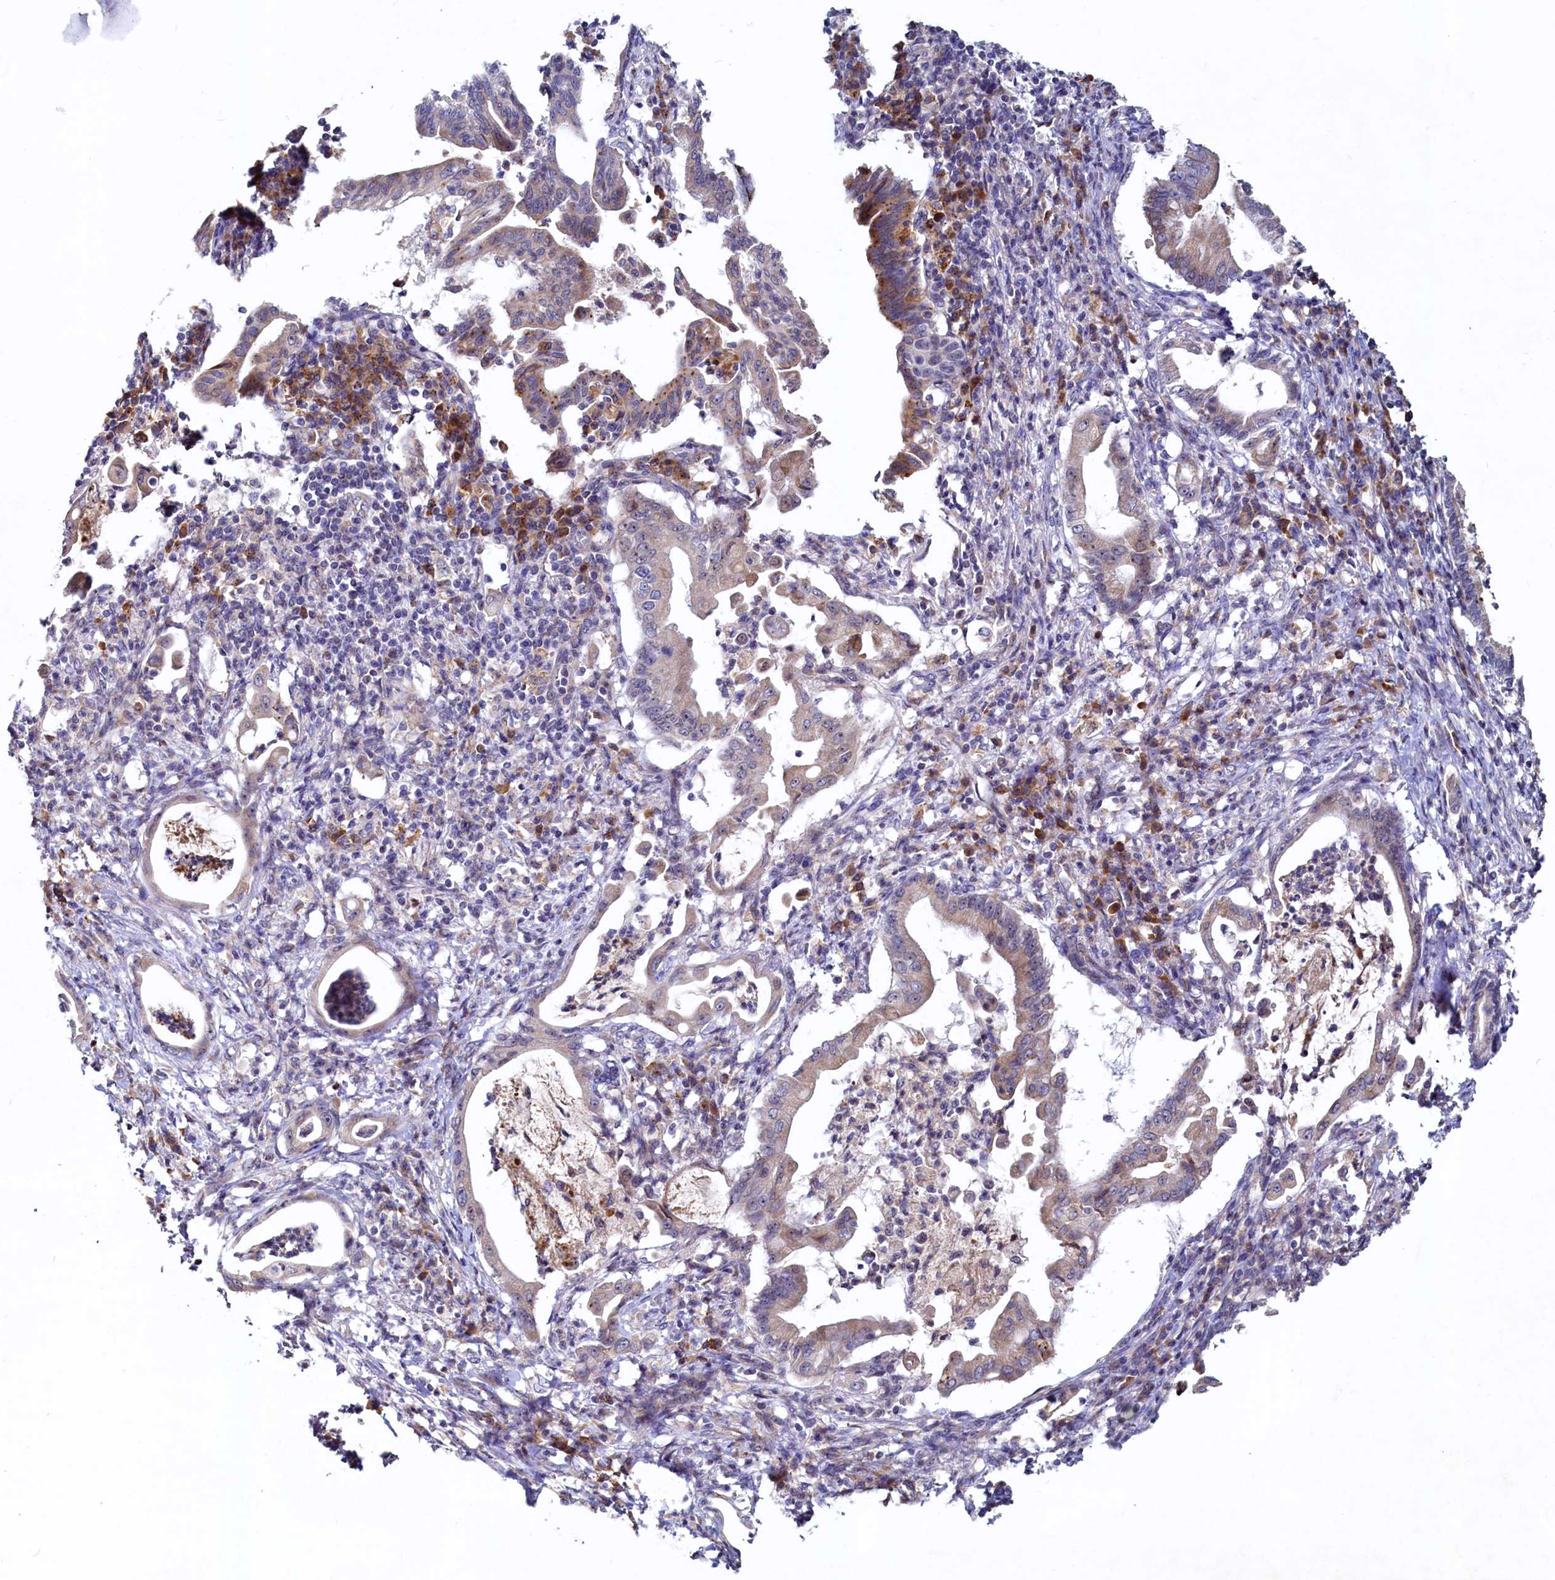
{"staining": {"intensity": "moderate", "quantity": "<25%", "location": "cytoplasmic/membranous"}, "tissue": "pancreatic cancer", "cell_type": "Tumor cells", "image_type": "cancer", "snomed": [{"axis": "morphology", "description": "Adenocarcinoma, NOS"}, {"axis": "topography", "description": "Pancreas"}], "caption": "Immunohistochemical staining of human adenocarcinoma (pancreatic) demonstrates low levels of moderate cytoplasmic/membranous protein staining in approximately <25% of tumor cells.", "gene": "RGS7BP", "patient": {"sex": "female", "age": 55}}